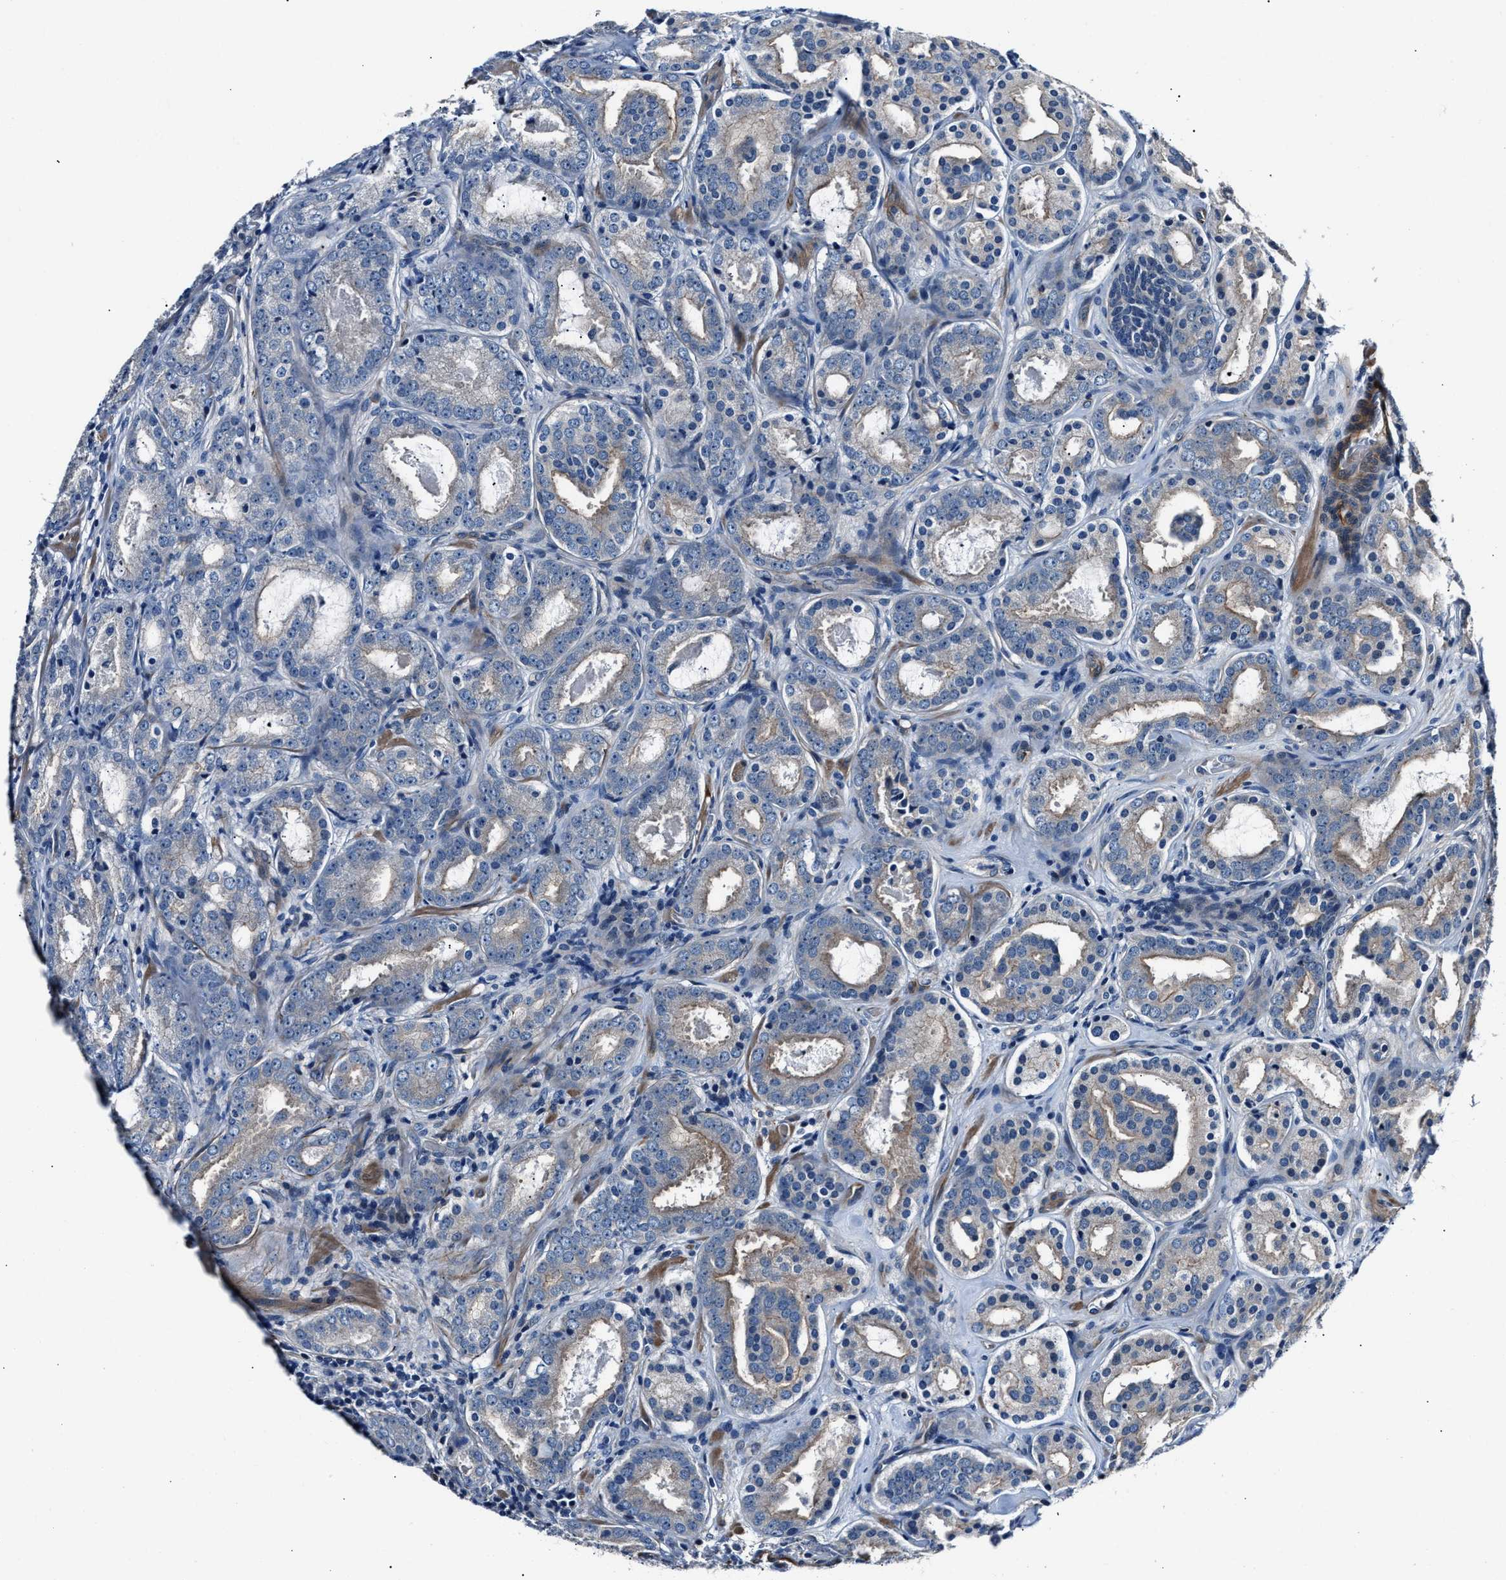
{"staining": {"intensity": "weak", "quantity": "<25%", "location": "cytoplasmic/membranous"}, "tissue": "prostate cancer", "cell_type": "Tumor cells", "image_type": "cancer", "snomed": [{"axis": "morphology", "description": "Adenocarcinoma, Low grade"}, {"axis": "topography", "description": "Prostate"}], "caption": "A micrograph of prostate adenocarcinoma (low-grade) stained for a protein displays no brown staining in tumor cells.", "gene": "MPDZ", "patient": {"sex": "male", "age": 69}}